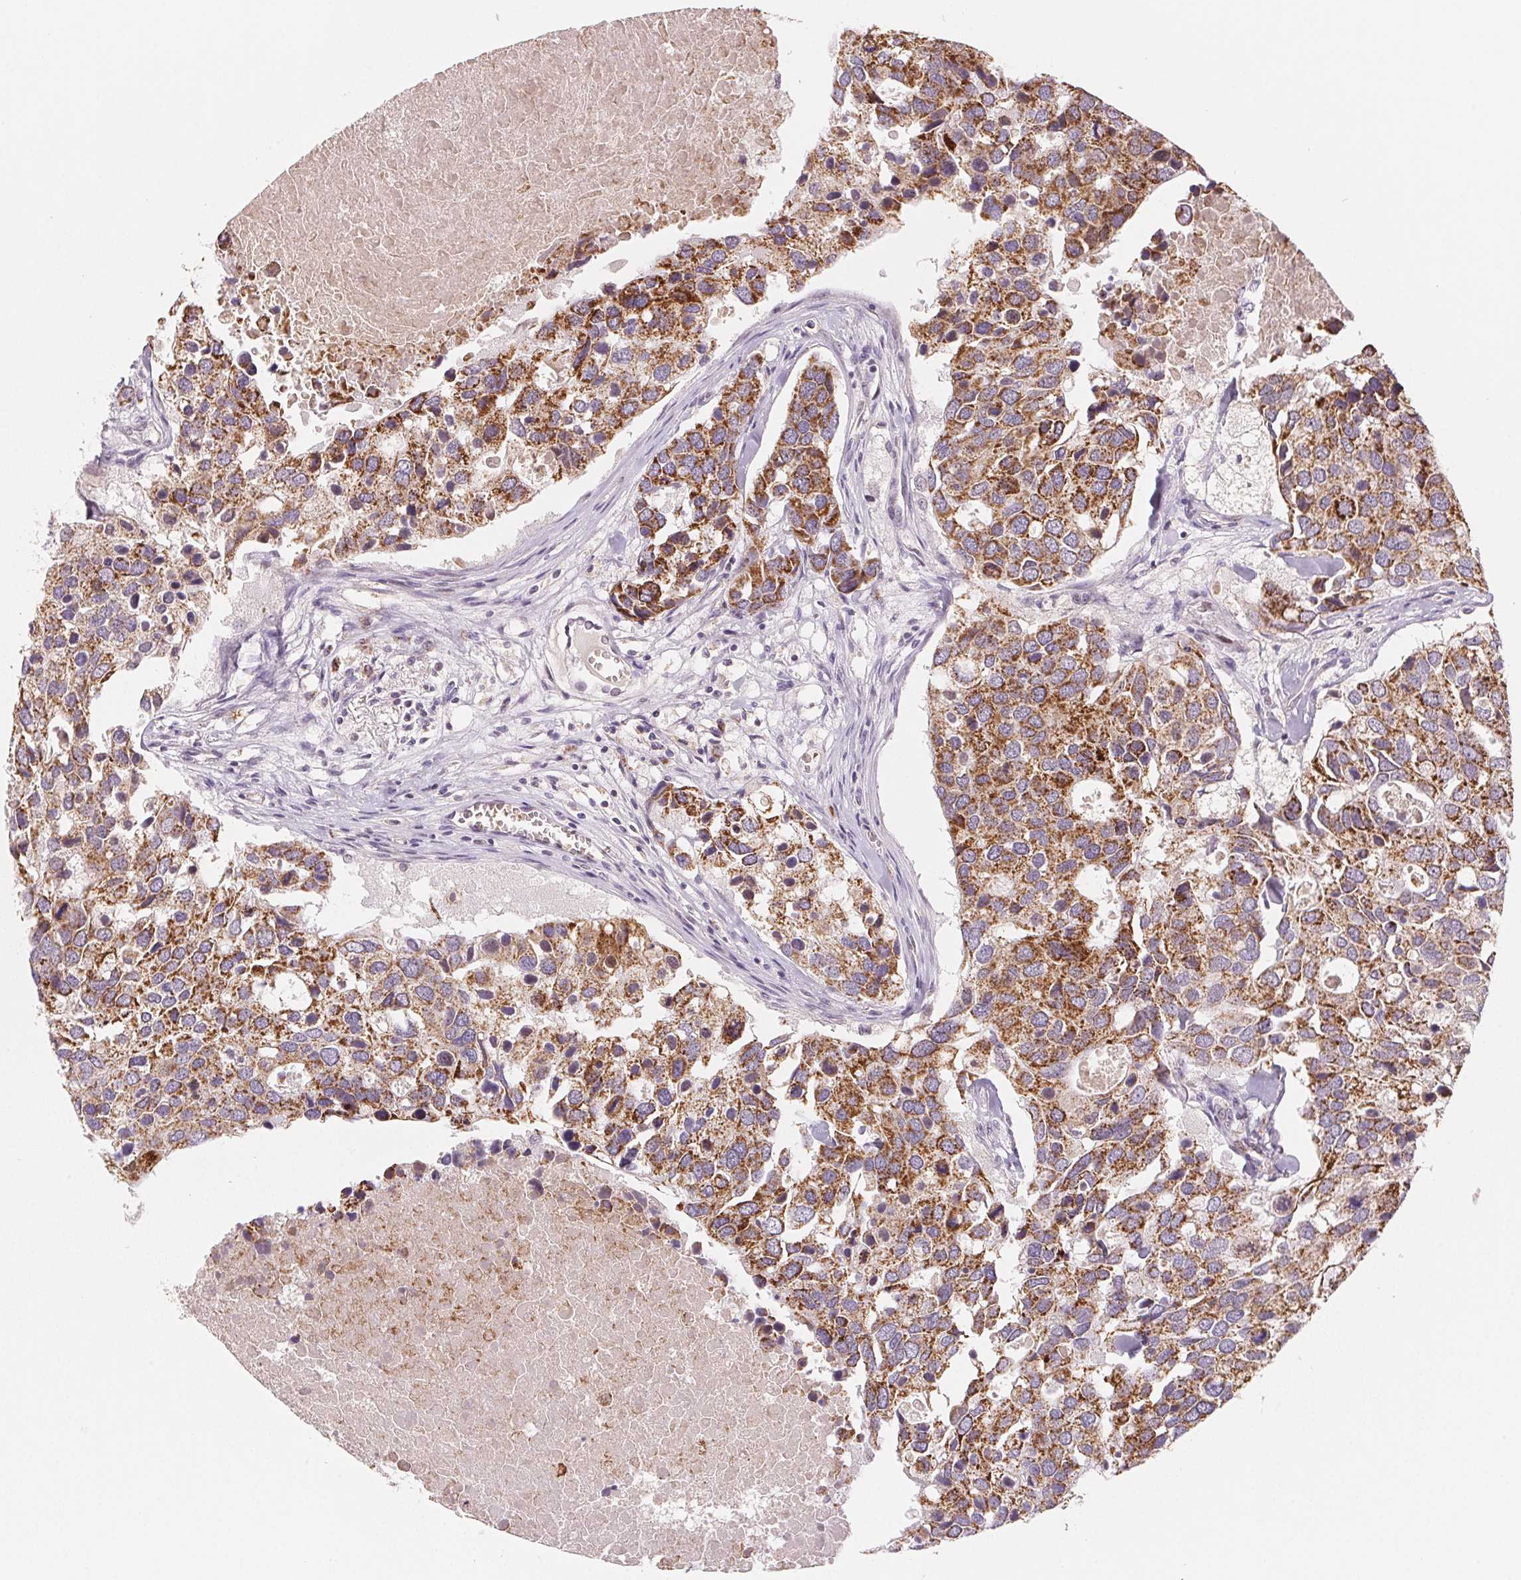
{"staining": {"intensity": "moderate", "quantity": ">75%", "location": "cytoplasmic/membranous"}, "tissue": "breast cancer", "cell_type": "Tumor cells", "image_type": "cancer", "snomed": [{"axis": "morphology", "description": "Duct carcinoma"}, {"axis": "topography", "description": "Breast"}], "caption": "Human breast cancer stained with a protein marker exhibits moderate staining in tumor cells.", "gene": "HINT2", "patient": {"sex": "female", "age": 83}}